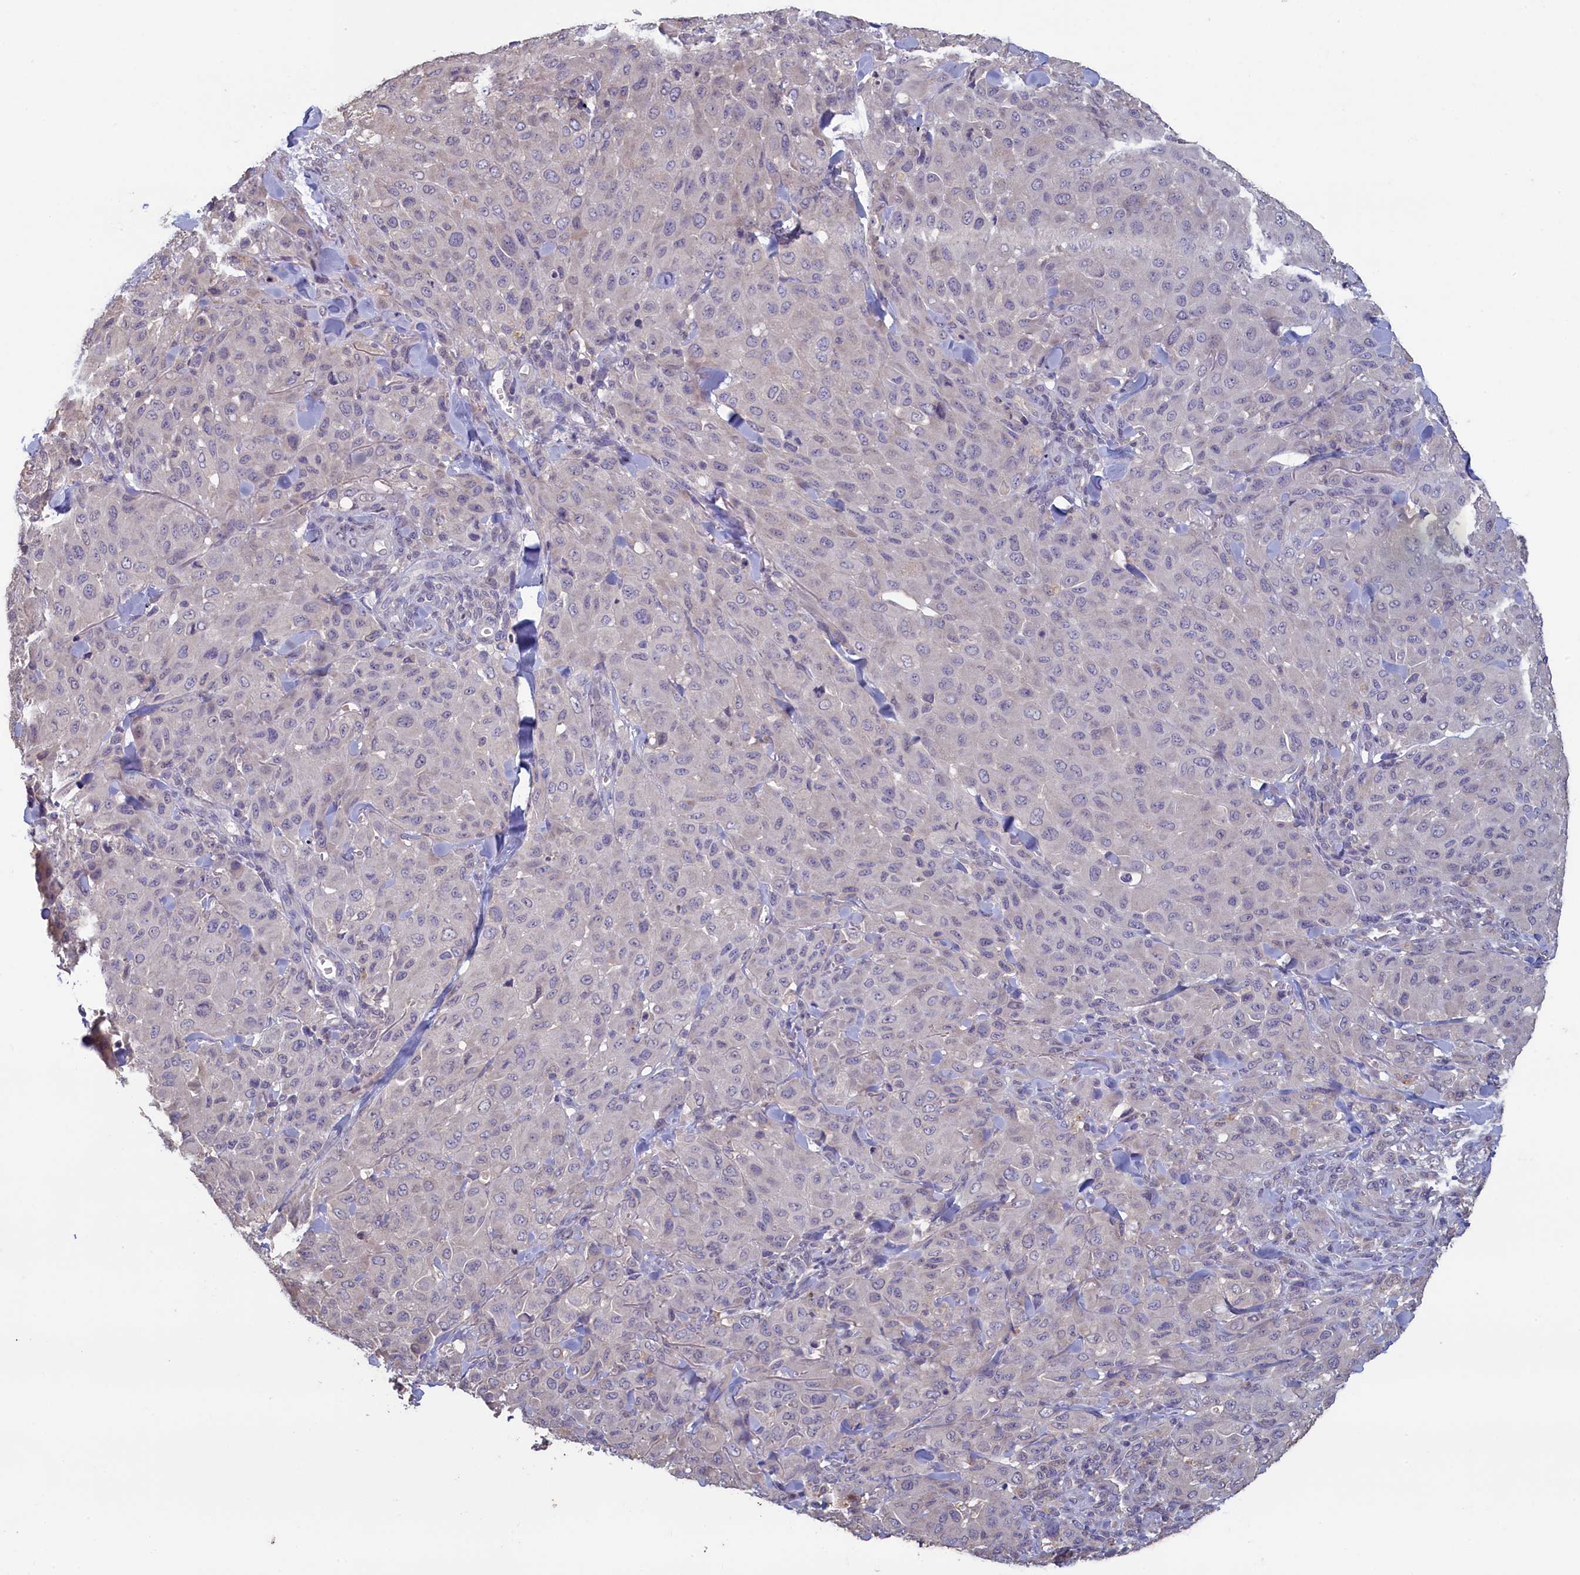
{"staining": {"intensity": "negative", "quantity": "none", "location": "none"}, "tissue": "melanoma", "cell_type": "Tumor cells", "image_type": "cancer", "snomed": [{"axis": "morphology", "description": "Malignant melanoma, Metastatic site"}, {"axis": "topography", "description": "Skin"}], "caption": "A high-resolution histopathology image shows IHC staining of melanoma, which shows no significant positivity in tumor cells.", "gene": "ATF7IP2", "patient": {"sex": "female", "age": 81}}